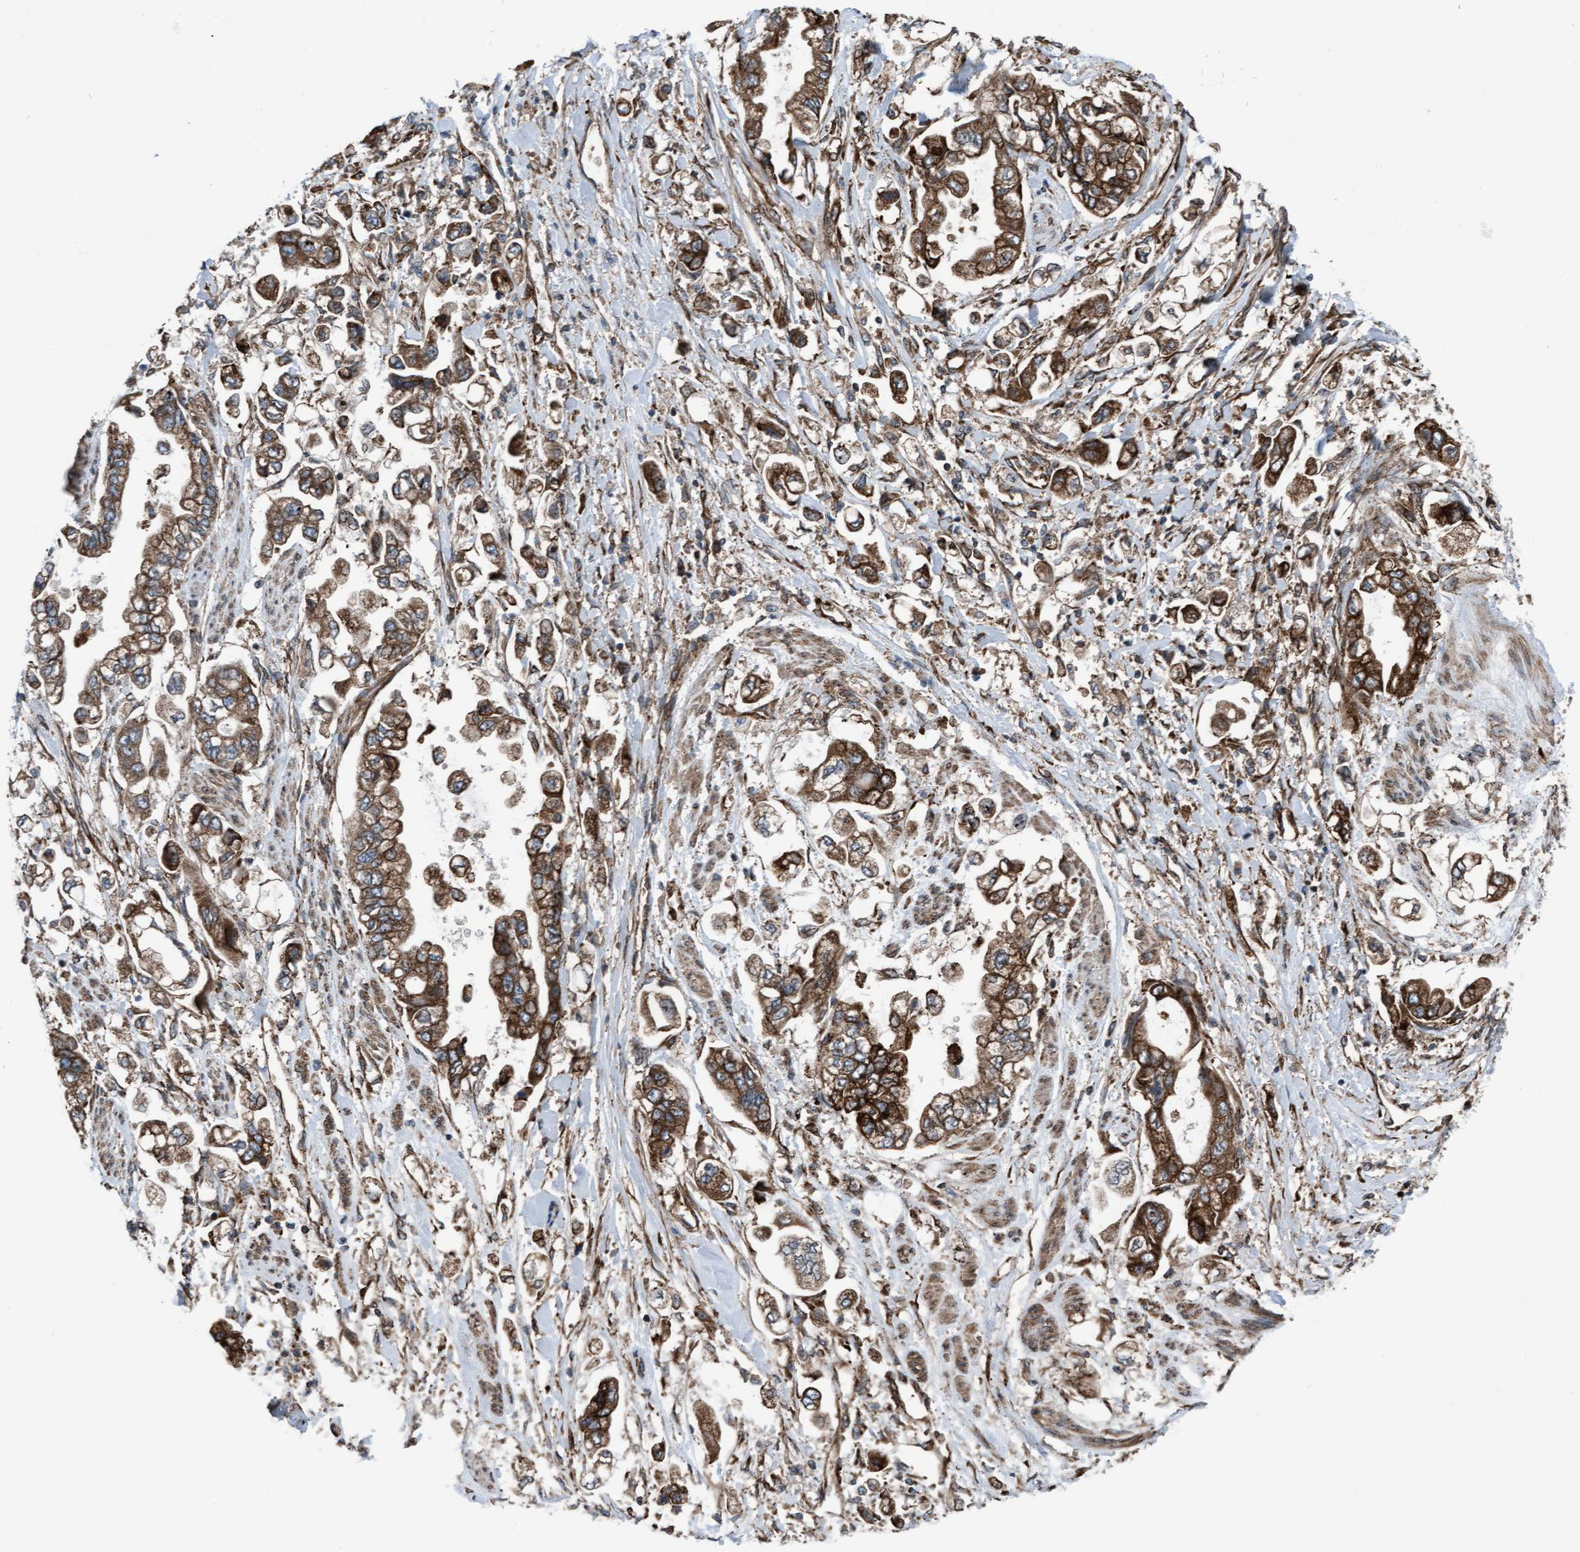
{"staining": {"intensity": "strong", "quantity": ">75%", "location": "cytoplasmic/membranous"}, "tissue": "stomach cancer", "cell_type": "Tumor cells", "image_type": "cancer", "snomed": [{"axis": "morphology", "description": "Normal tissue, NOS"}, {"axis": "morphology", "description": "Adenocarcinoma, NOS"}, {"axis": "topography", "description": "Stomach"}], "caption": "About >75% of tumor cells in adenocarcinoma (stomach) display strong cytoplasmic/membranous protein expression as visualized by brown immunohistochemical staining.", "gene": "RAP1GAP2", "patient": {"sex": "male", "age": 62}}